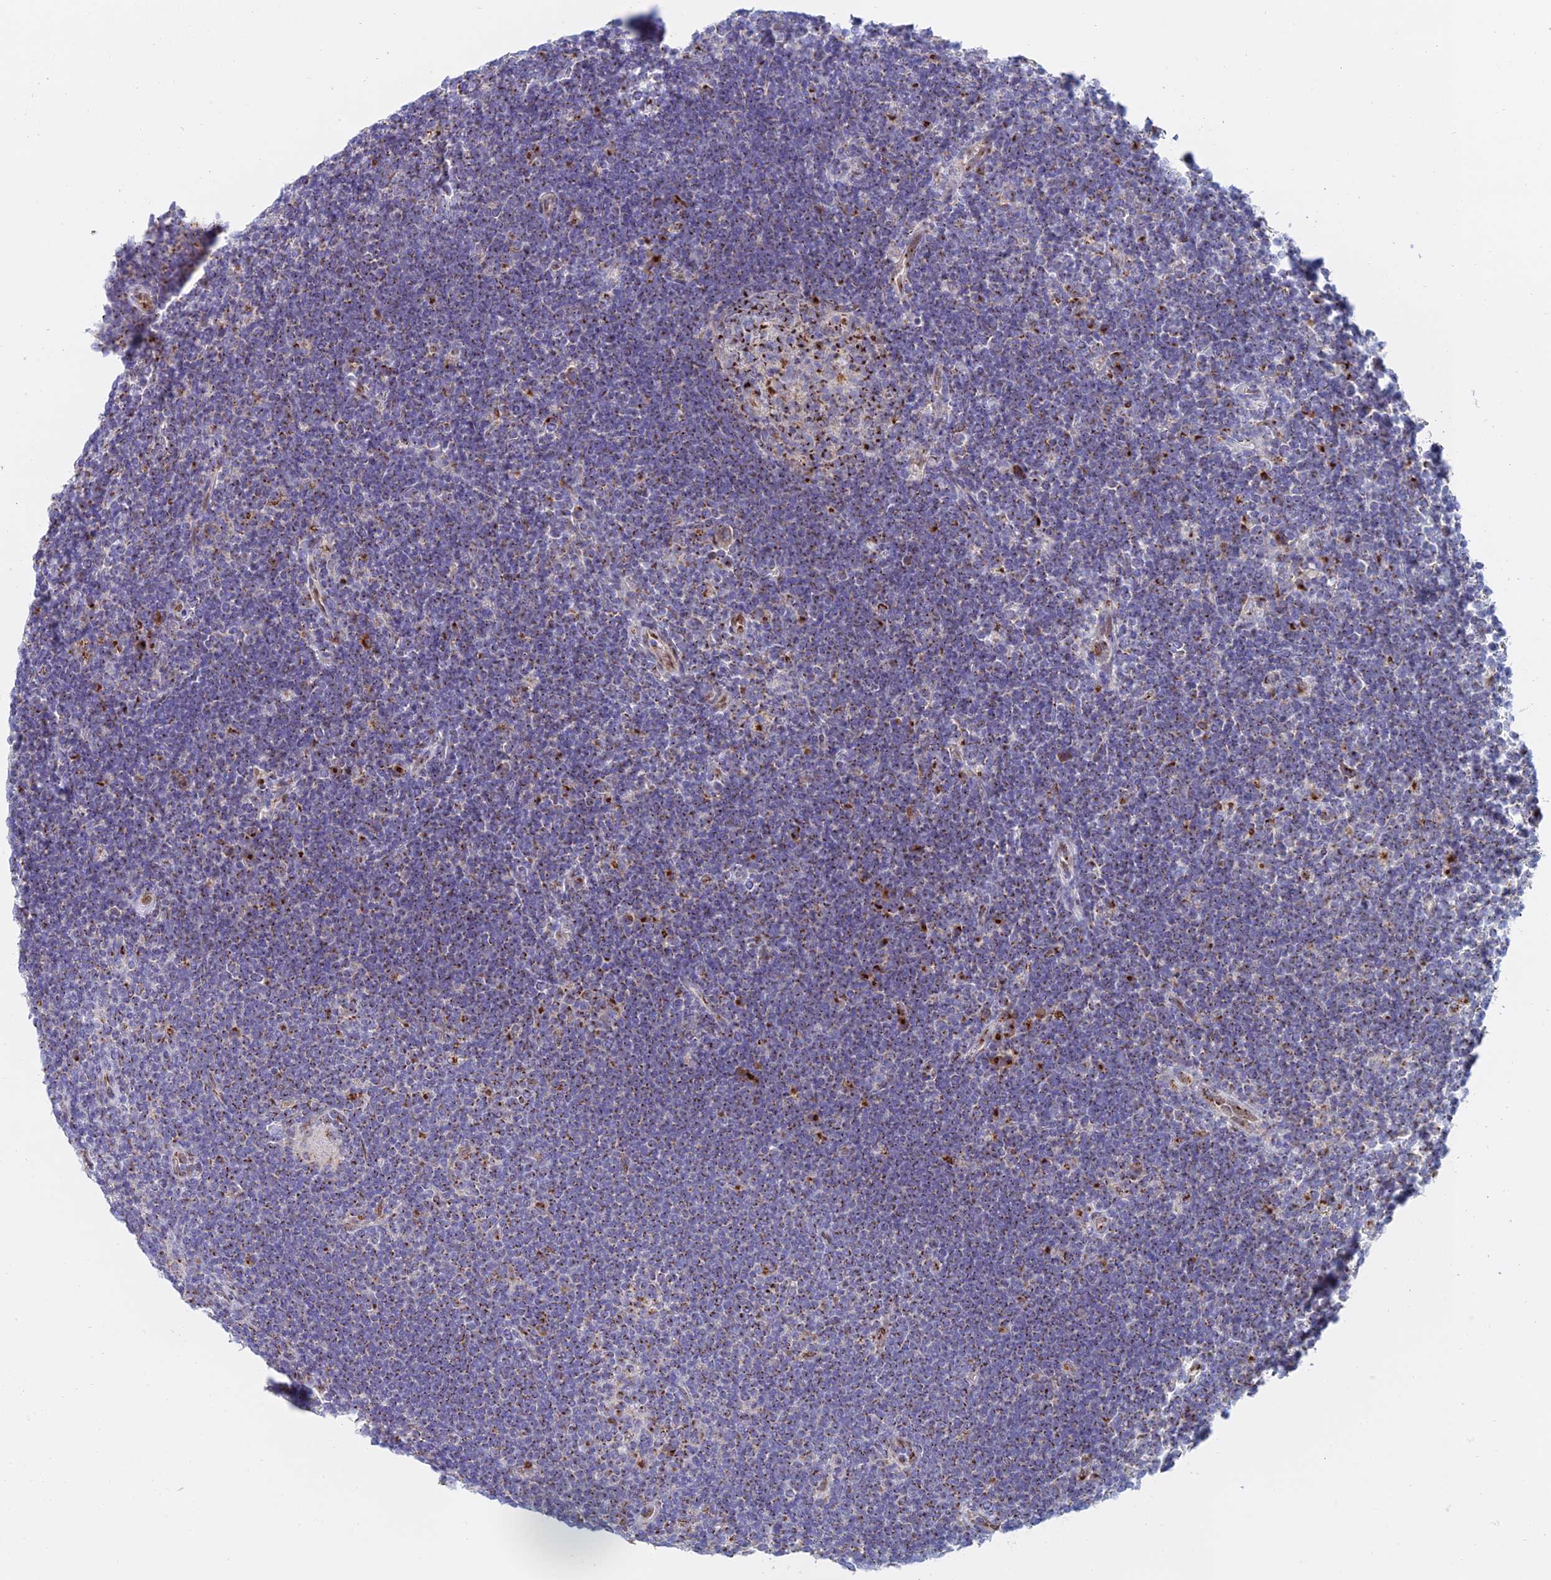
{"staining": {"intensity": "moderate", "quantity": ">75%", "location": "cytoplasmic/membranous"}, "tissue": "lymphoma", "cell_type": "Tumor cells", "image_type": "cancer", "snomed": [{"axis": "morphology", "description": "Hodgkin's disease, NOS"}, {"axis": "topography", "description": "Lymph node"}], "caption": "Lymphoma stained for a protein shows moderate cytoplasmic/membranous positivity in tumor cells. (Brightfield microscopy of DAB IHC at high magnification).", "gene": "HS2ST1", "patient": {"sex": "female", "age": 57}}